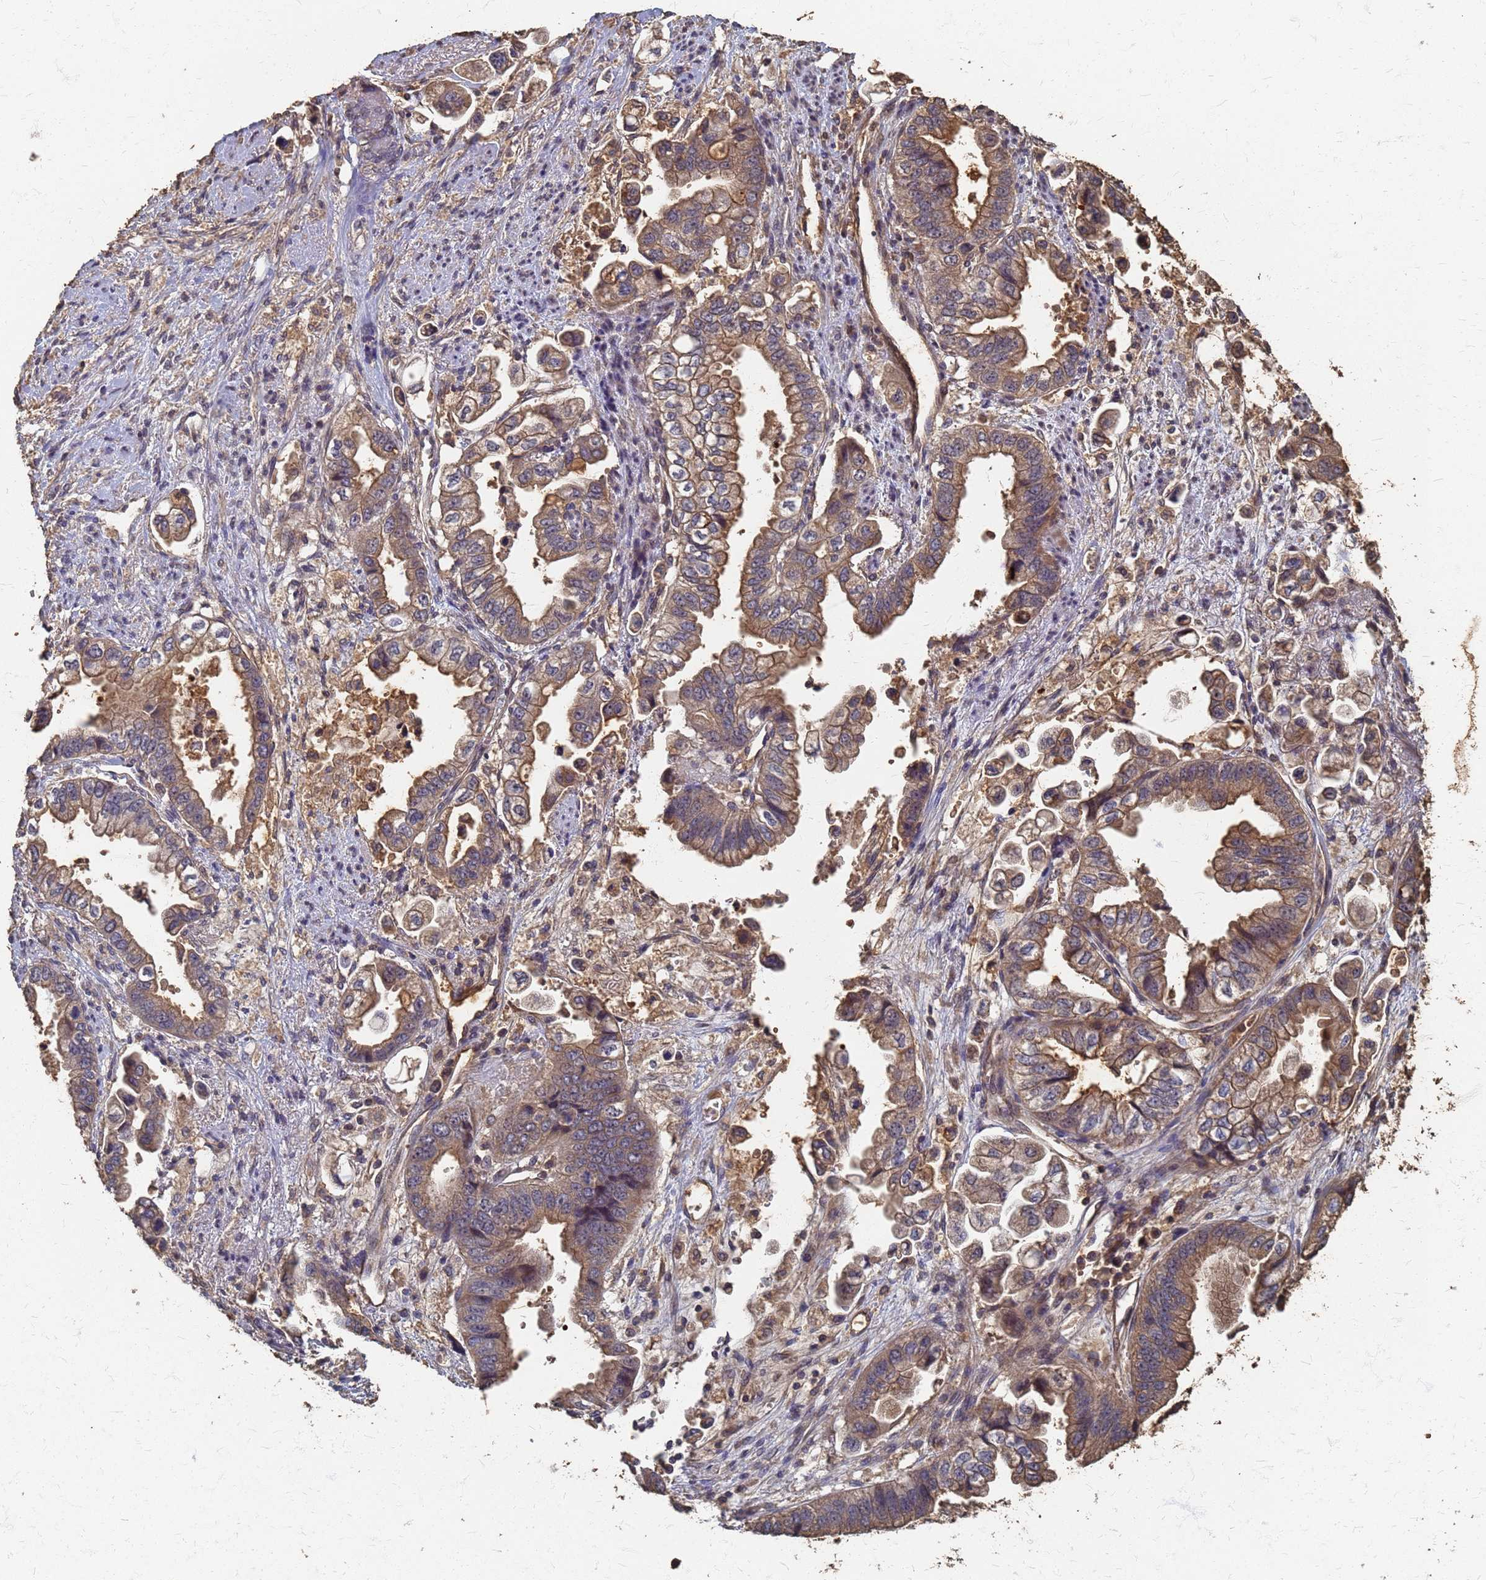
{"staining": {"intensity": "moderate", "quantity": ">75%", "location": "cytoplasmic/membranous"}, "tissue": "stomach cancer", "cell_type": "Tumor cells", "image_type": "cancer", "snomed": [{"axis": "morphology", "description": "Adenocarcinoma, NOS"}, {"axis": "topography", "description": "Stomach"}], "caption": "Tumor cells exhibit moderate cytoplasmic/membranous expression in approximately >75% of cells in adenocarcinoma (stomach).", "gene": "DPH5", "patient": {"sex": "male", "age": 62}}